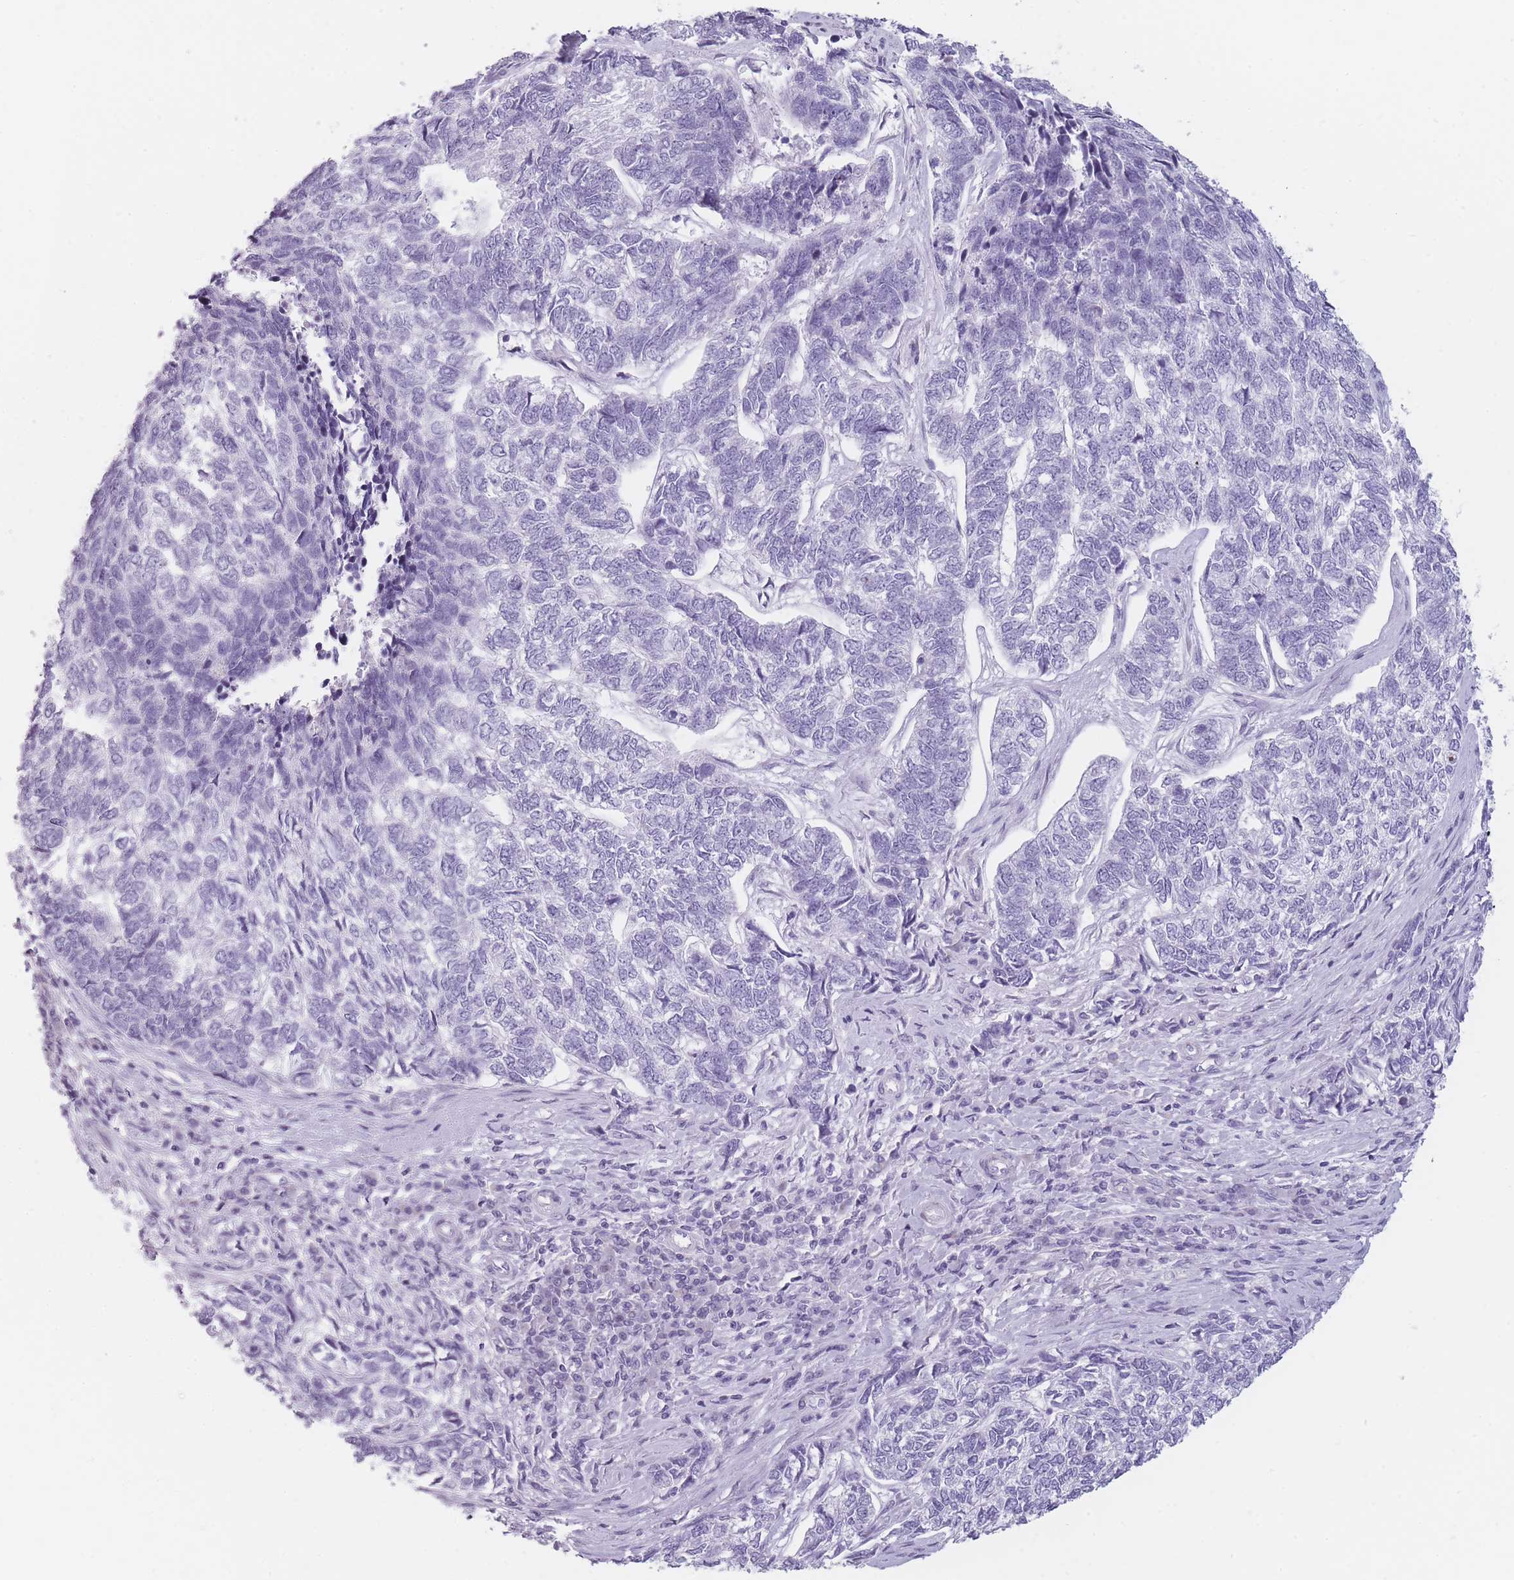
{"staining": {"intensity": "negative", "quantity": "none", "location": "none"}, "tissue": "skin cancer", "cell_type": "Tumor cells", "image_type": "cancer", "snomed": [{"axis": "morphology", "description": "Basal cell carcinoma"}, {"axis": "topography", "description": "Skin"}], "caption": "There is no significant positivity in tumor cells of skin cancer (basal cell carcinoma). (IHC, brightfield microscopy, high magnification).", "gene": "GGT1", "patient": {"sex": "female", "age": 65}}